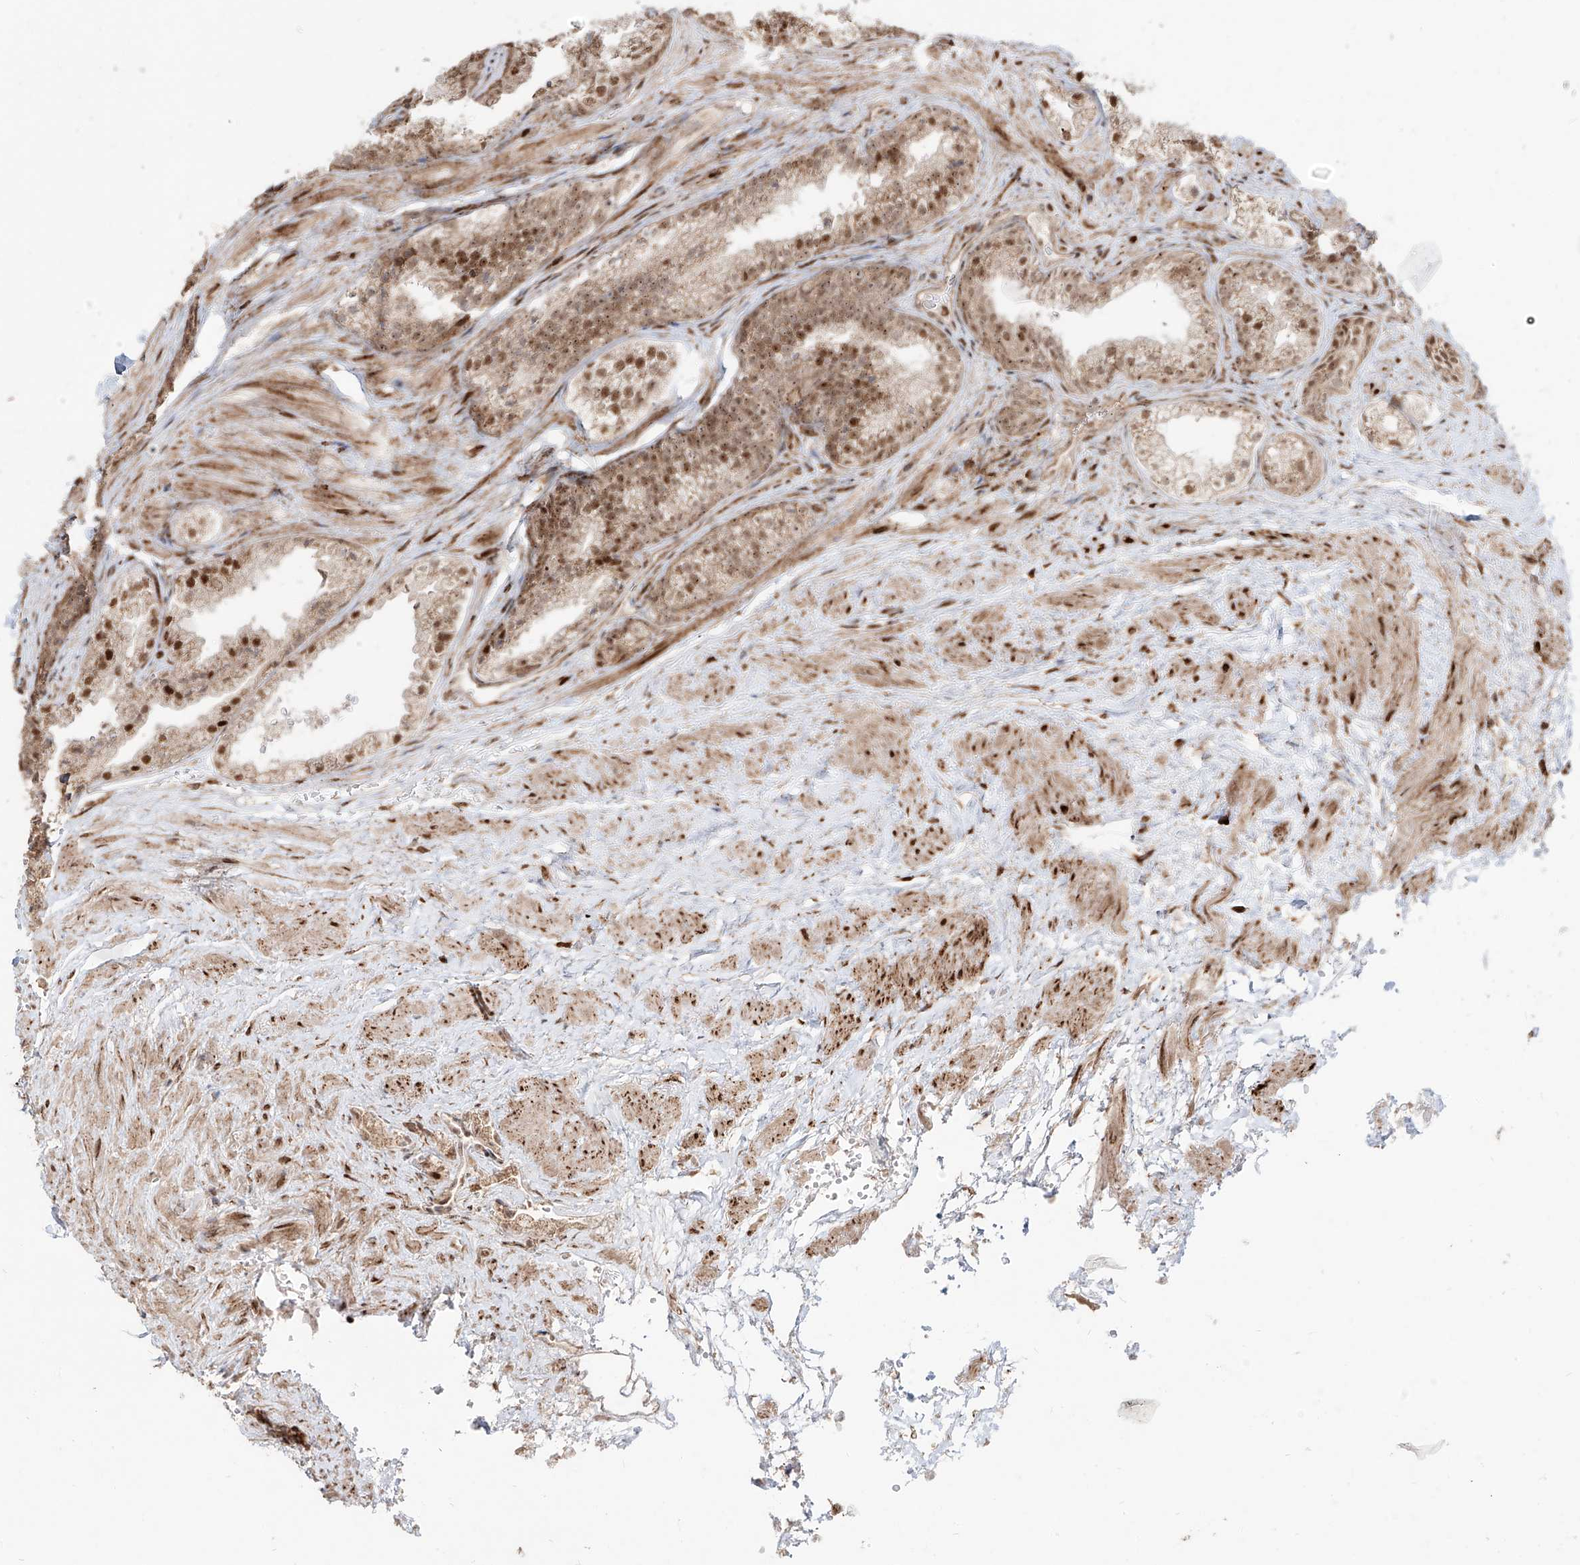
{"staining": {"intensity": "strong", "quantity": ">75%", "location": "nuclear"}, "tissue": "prostate", "cell_type": "Glandular cells", "image_type": "normal", "snomed": [{"axis": "morphology", "description": "Normal tissue, NOS"}, {"axis": "topography", "description": "Prostate"}], "caption": "Brown immunohistochemical staining in benign human prostate exhibits strong nuclear expression in approximately >75% of glandular cells.", "gene": "ZNF710", "patient": {"sex": "male", "age": 76}}